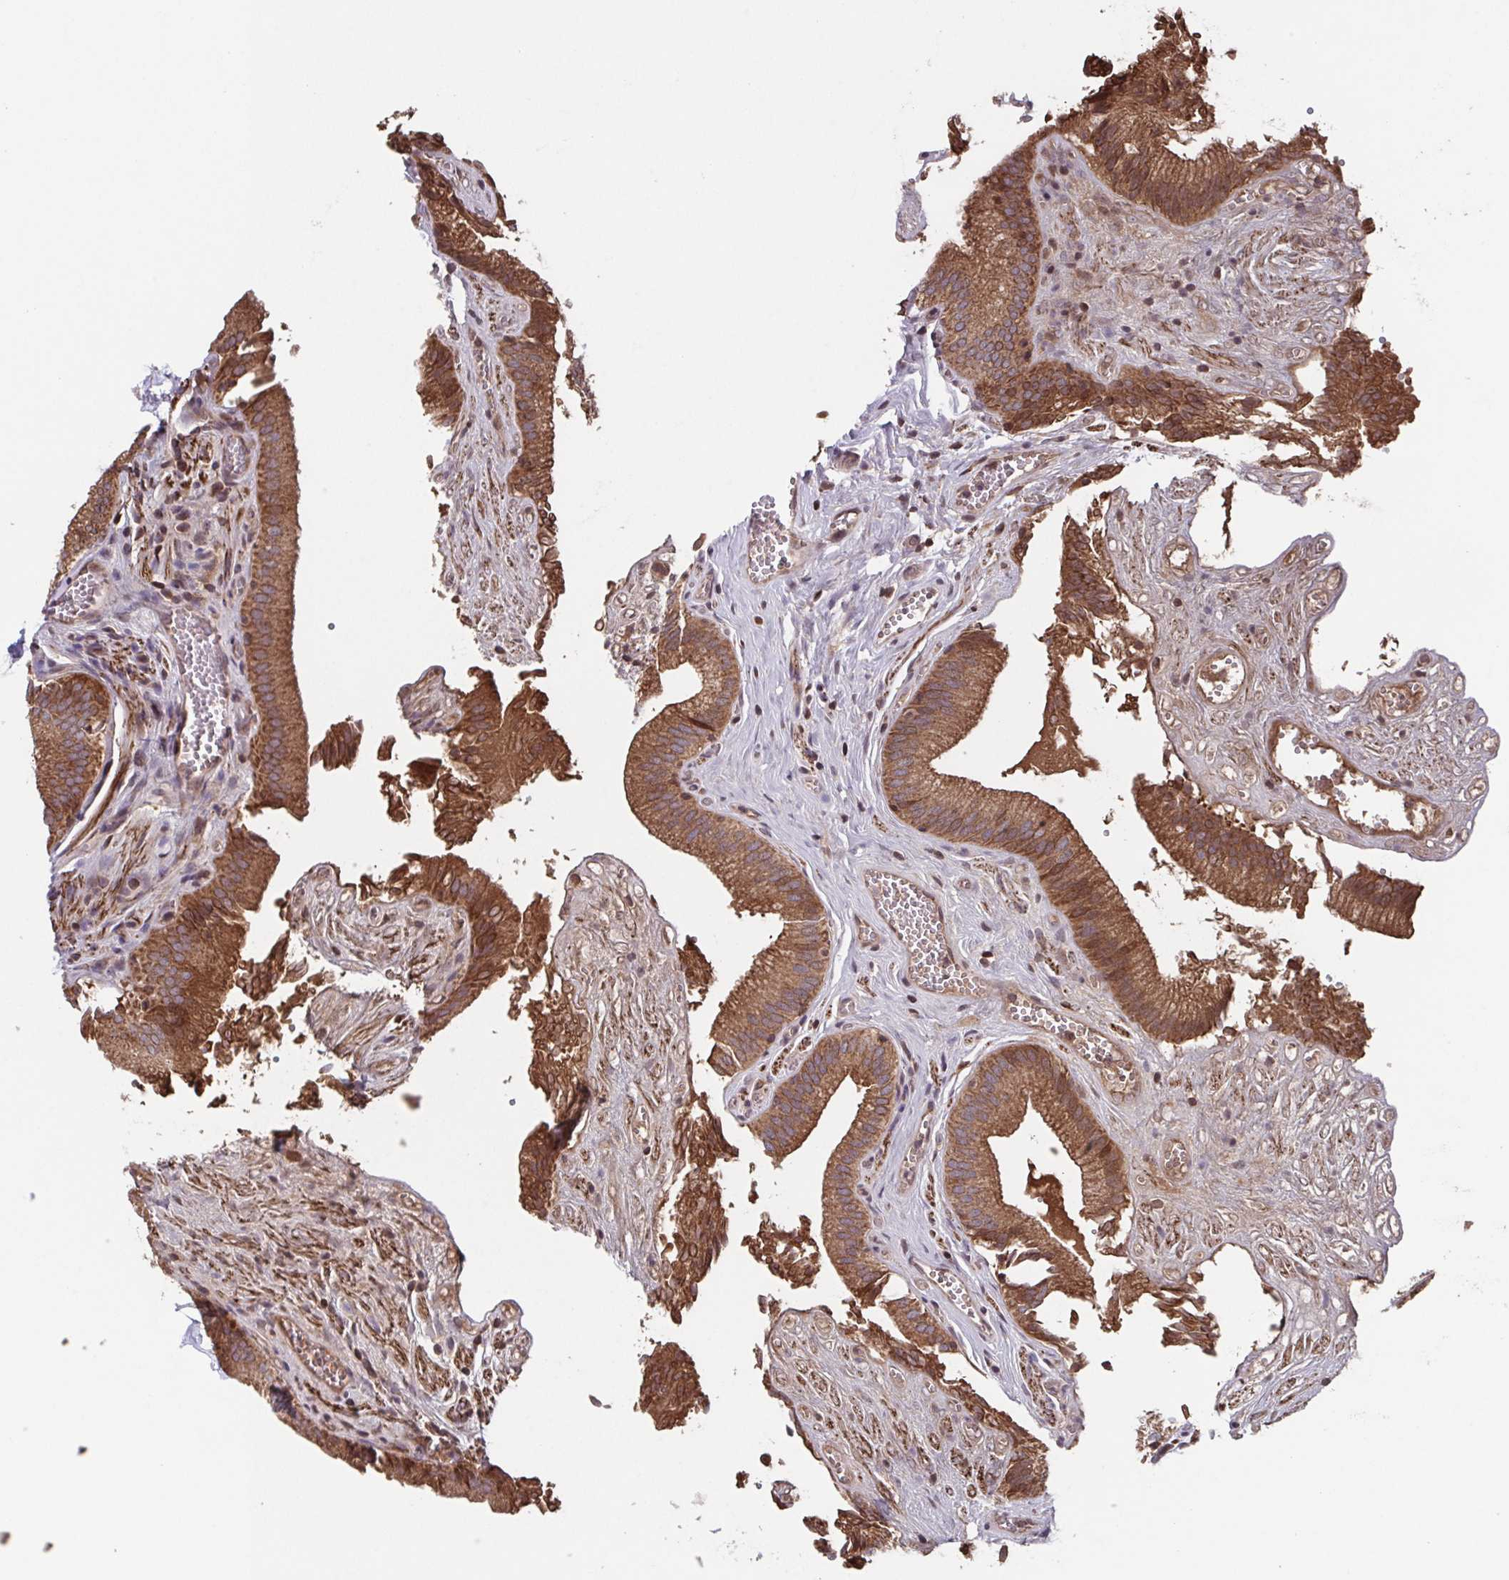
{"staining": {"intensity": "strong", "quantity": ">75%", "location": "cytoplasmic/membranous"}, "tissue": "gallbladder", "cell_type": "Glandular cells", "image_type": "normal", "snomed": [{"axis": "morphology", "description": "Normal tissue, NOS"}, {"axis": "topography", "description": "Gallbladder"}, {"axis": "topography", "description": "Peripheral nerve tissue"}], "caption": "DAB immunohistochemical staining of benign human gallbladder shows strong cytoplasmic/membranous protein staining in about >75% of glandular cells.", "gene": "TTC19", "patient": {"sex": "male", "age": 17}}